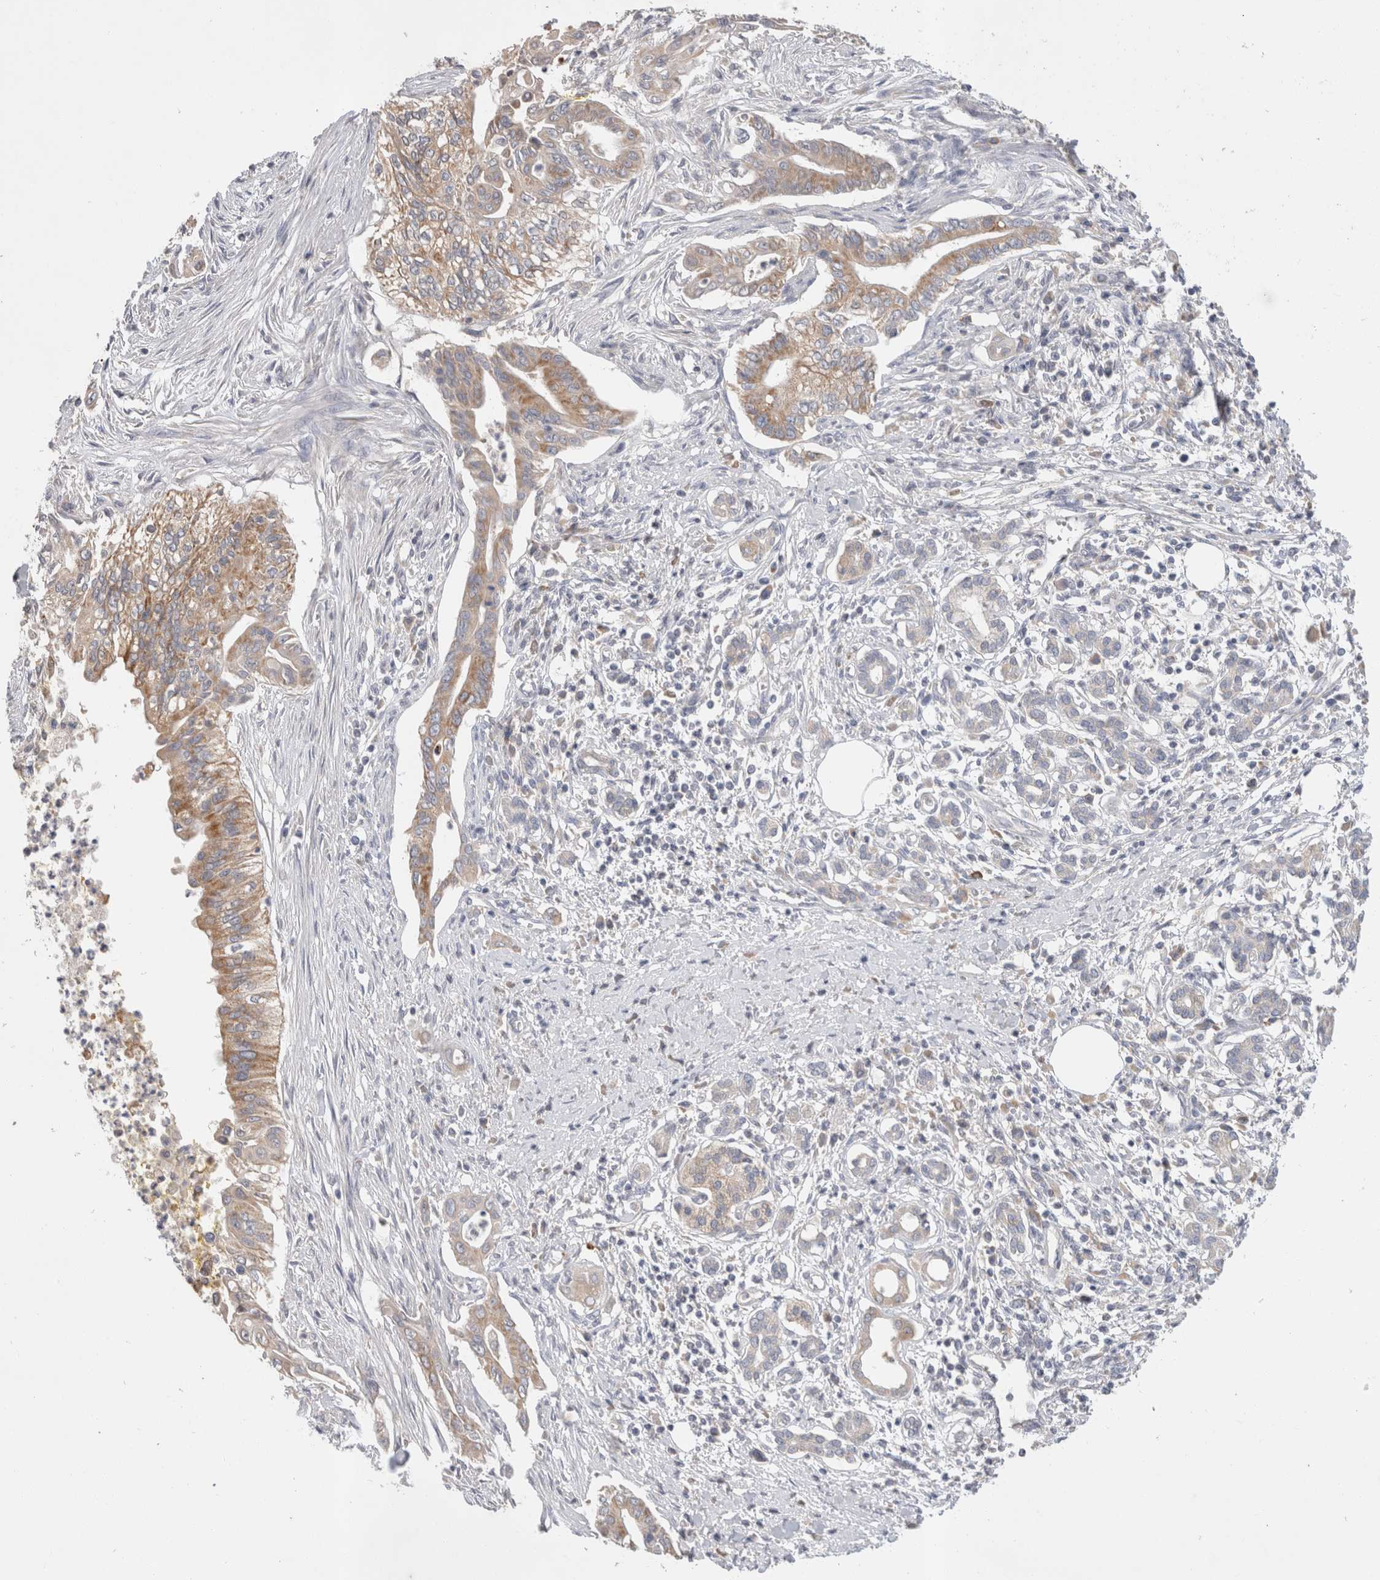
{"staining": {"intensity": "moderate", "quantity": "25%-75%", "location": "cytoplasmic/membranous"}, "tissue": "pancreatic cancer", "cell_type": "Tumor cells", "image_type": "cancer", "snomed": [{"axis": "morphology", "description": "Adenocarcinoma, NOS"}, {"axis": "topography", "description": "Pancreas"}], "caption": "Human pancreatic cancer (adenocarcinoma) stained for a protein (brown) demonstrates moderate cytoplasmic/membranous positive expression in about 25%-75% of tumor cells.", "gene": "IARS2", "patient": {"sex": "male", "age": 58}}